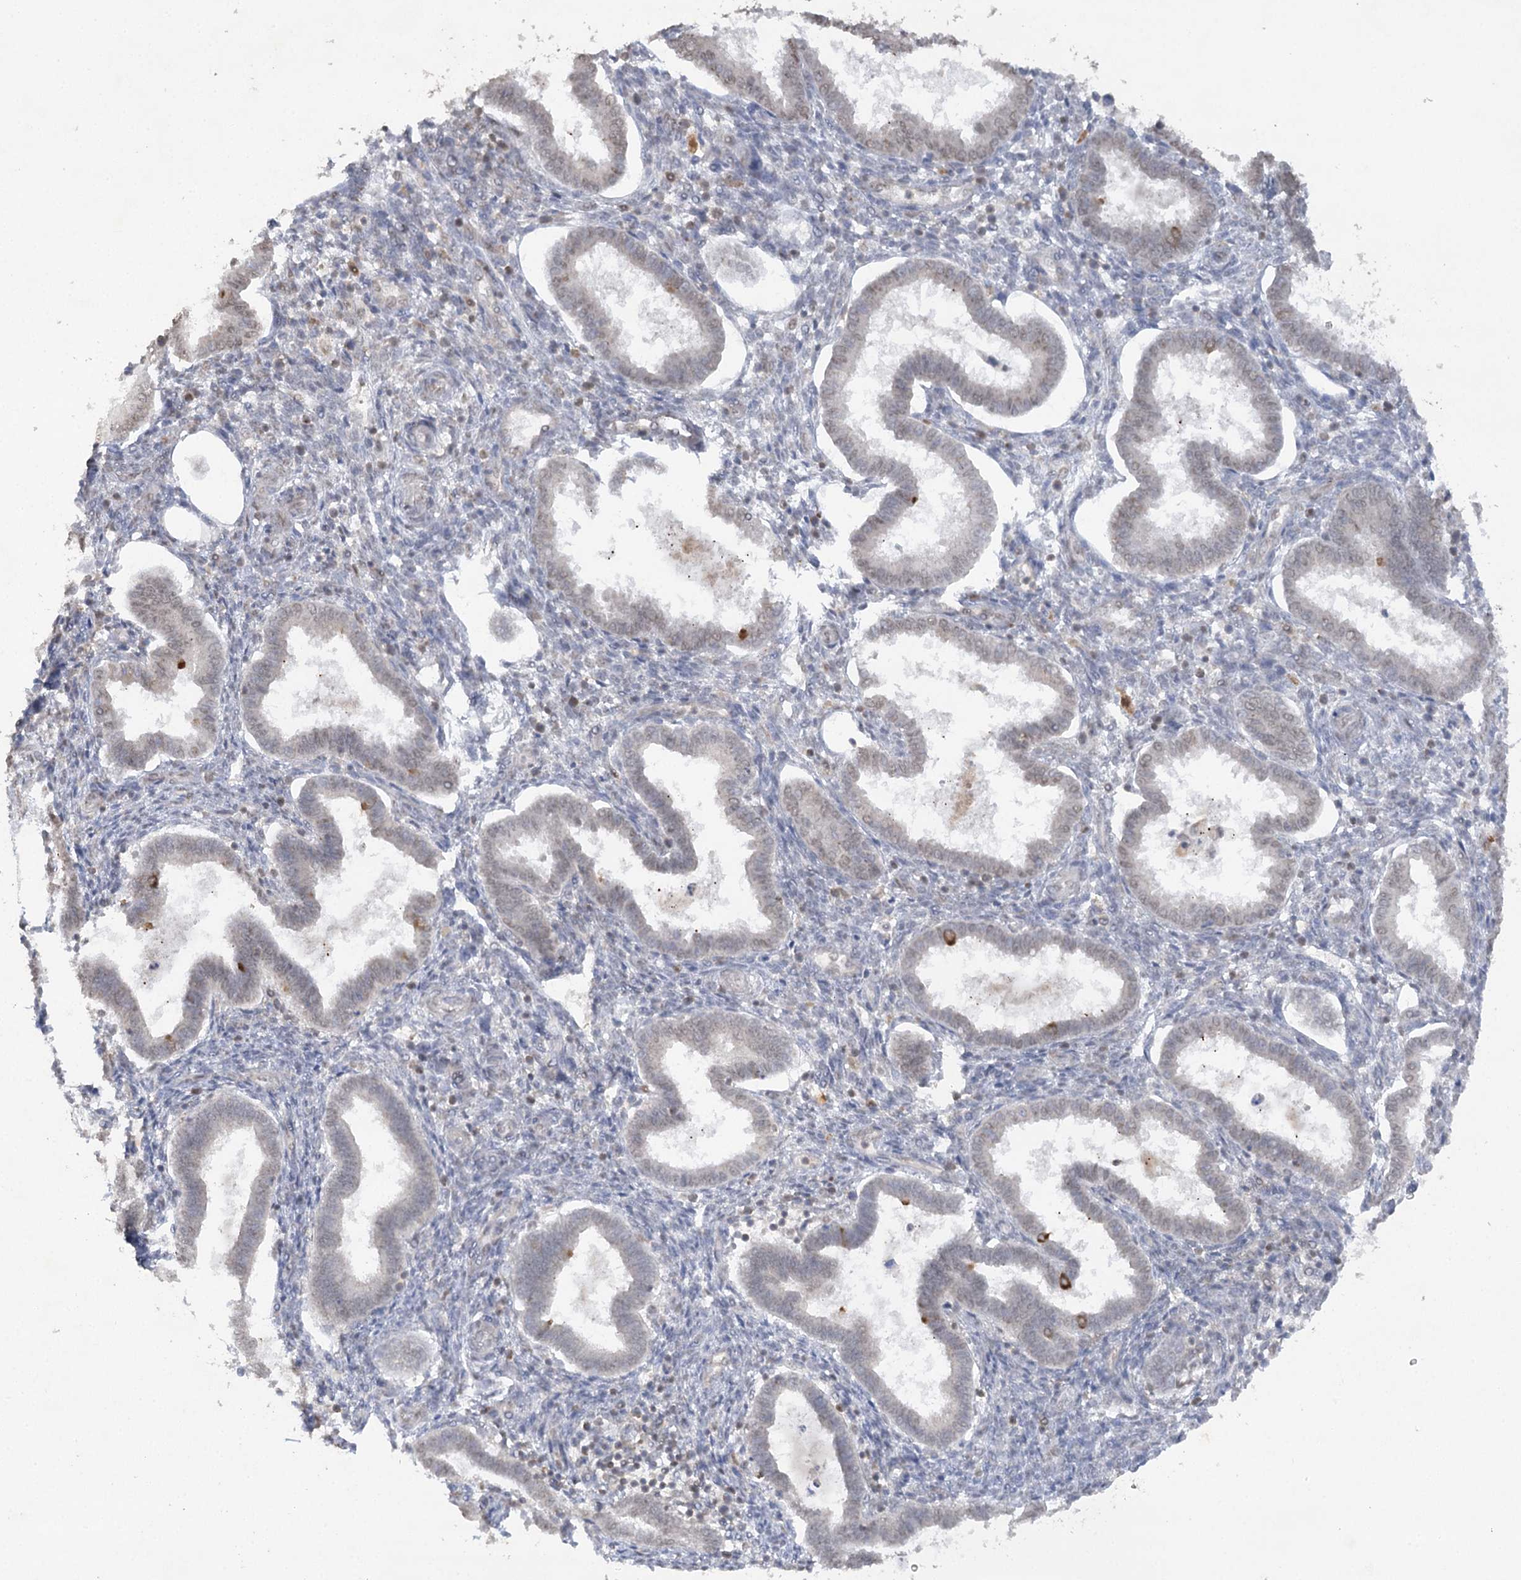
{"staining": {"intensity": "negative", "quantity": "none", "location": "none"}, "tissue": "endometrium", "cell_type": "Cells in endometrial stroma", "image_type": "normal", "snomed": [{"axis": "morphology", "description": "Normal tissue, NOS"}, {"axis": "topography", "description": "Endometrium"}], "caption": "Immunohistochemical staining of normal human endometrium displays no significant expression in cells in endometrial stroma.", "gene": "TRAF3IP1", "patient": {"sex": "female", "age": 24}}